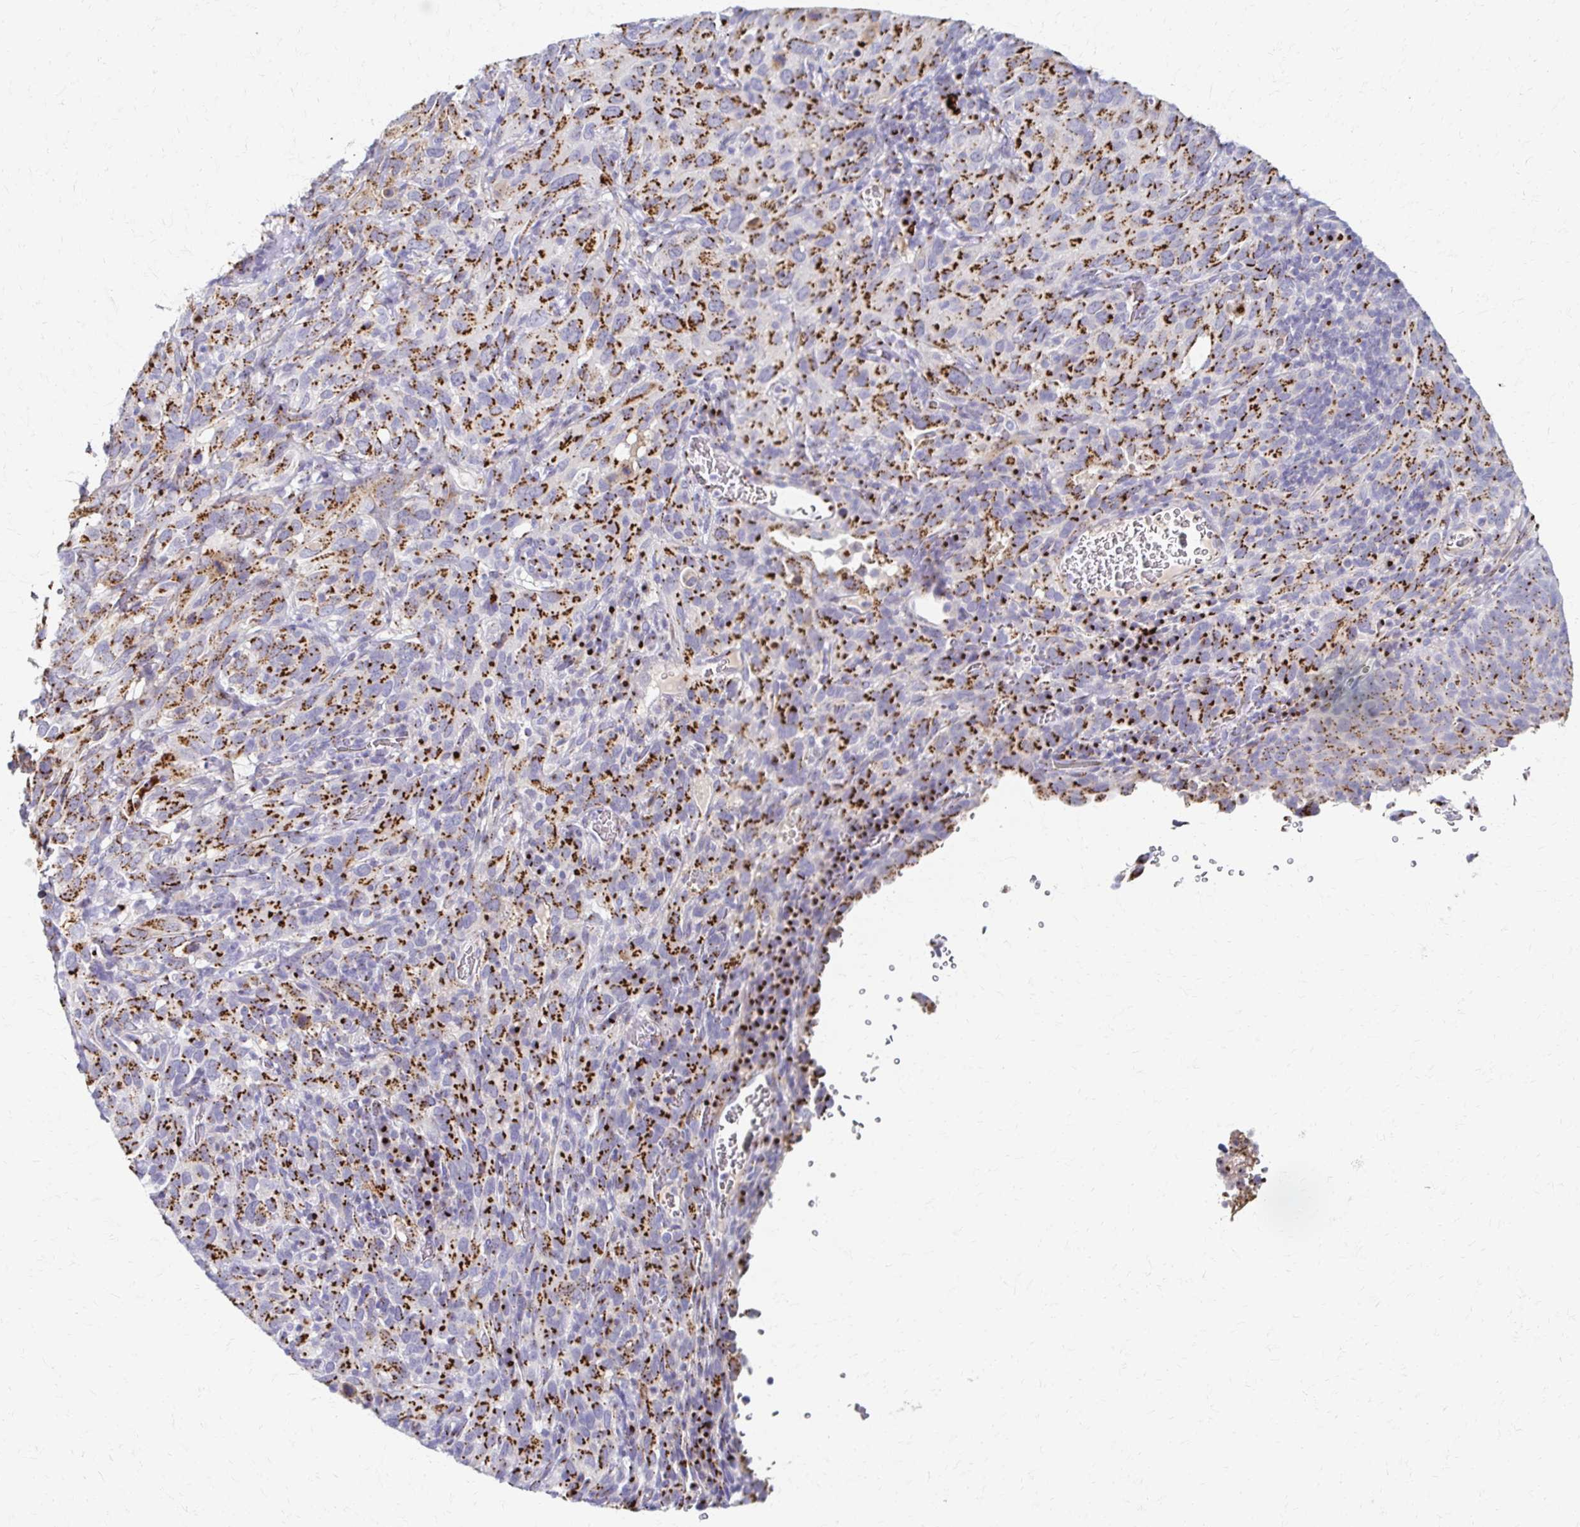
{"staining": {"intensity": "strong", "quantity": ">75%", "location": "cytoplasmic/membranous"}, "tissue": "cervical cancer", "cell_type": "Tumor cells", "image_type": "cancer", "snomed": [{"axis": "morphology", "description": "Normal tissue, NOS"}, {"axis": "morphology", "description": "Squamous cell carcinoma, NOS"}, {"axis": "topography", "description": "Cervix"}], "caption": "Squamous cell carcinoma (cervical) was stained to show a protein in brown. There is high levels of strong cytoplasmic/membranous staining in about >75% of tumor cells. The staining was performed using DAB (3,3'-diaminobenzidine) to visualize the protein expression in brown, while the nuclei were stained in blue with hematoxylin (Magnification: 20x).", "gene": "TM9SF1", "patient": {"sex": "female", "age": 51}}